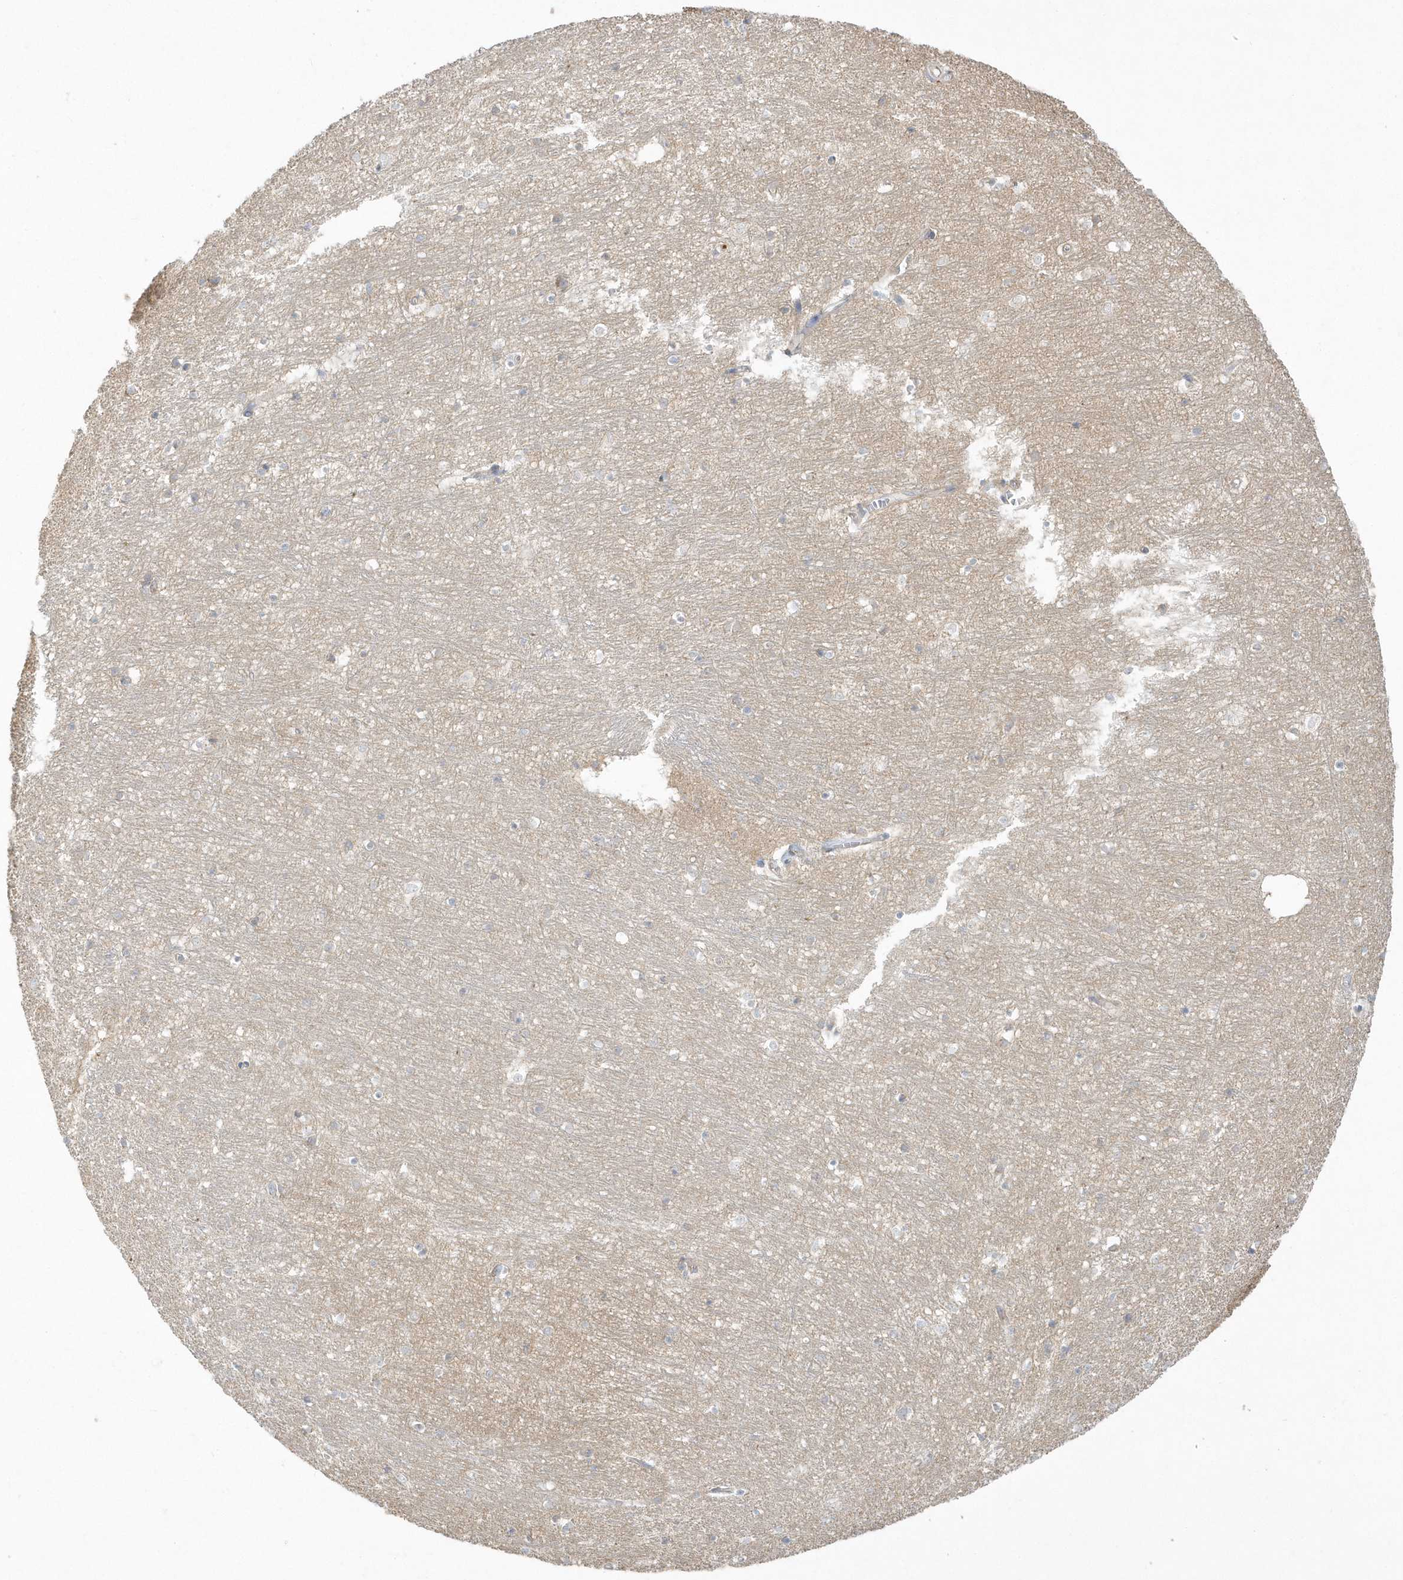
{"staining": {"intensity": "negative", "quantity": "none", "location": "none"}, "tissue": "hippocampus", "cell_type": "Glial cells", "image_type": "normal", "snomed": [{"axis": "morphology", "description": "Normal tissue, NOS"}, {"axis": "topography", "description": "Hippocampus"}], "caption": "DAB immunohistochemical staining of benign human hippocampus shows no significant staining in glial cells. (Stains: DAB (3,3'-diaminobenzidine) IHC with hematoxylin counter stain, Microscopy: brightfield microscopy at high magnification).", "gene": "DNAJC18", "patient": {"sex": "female", "age": 64}}